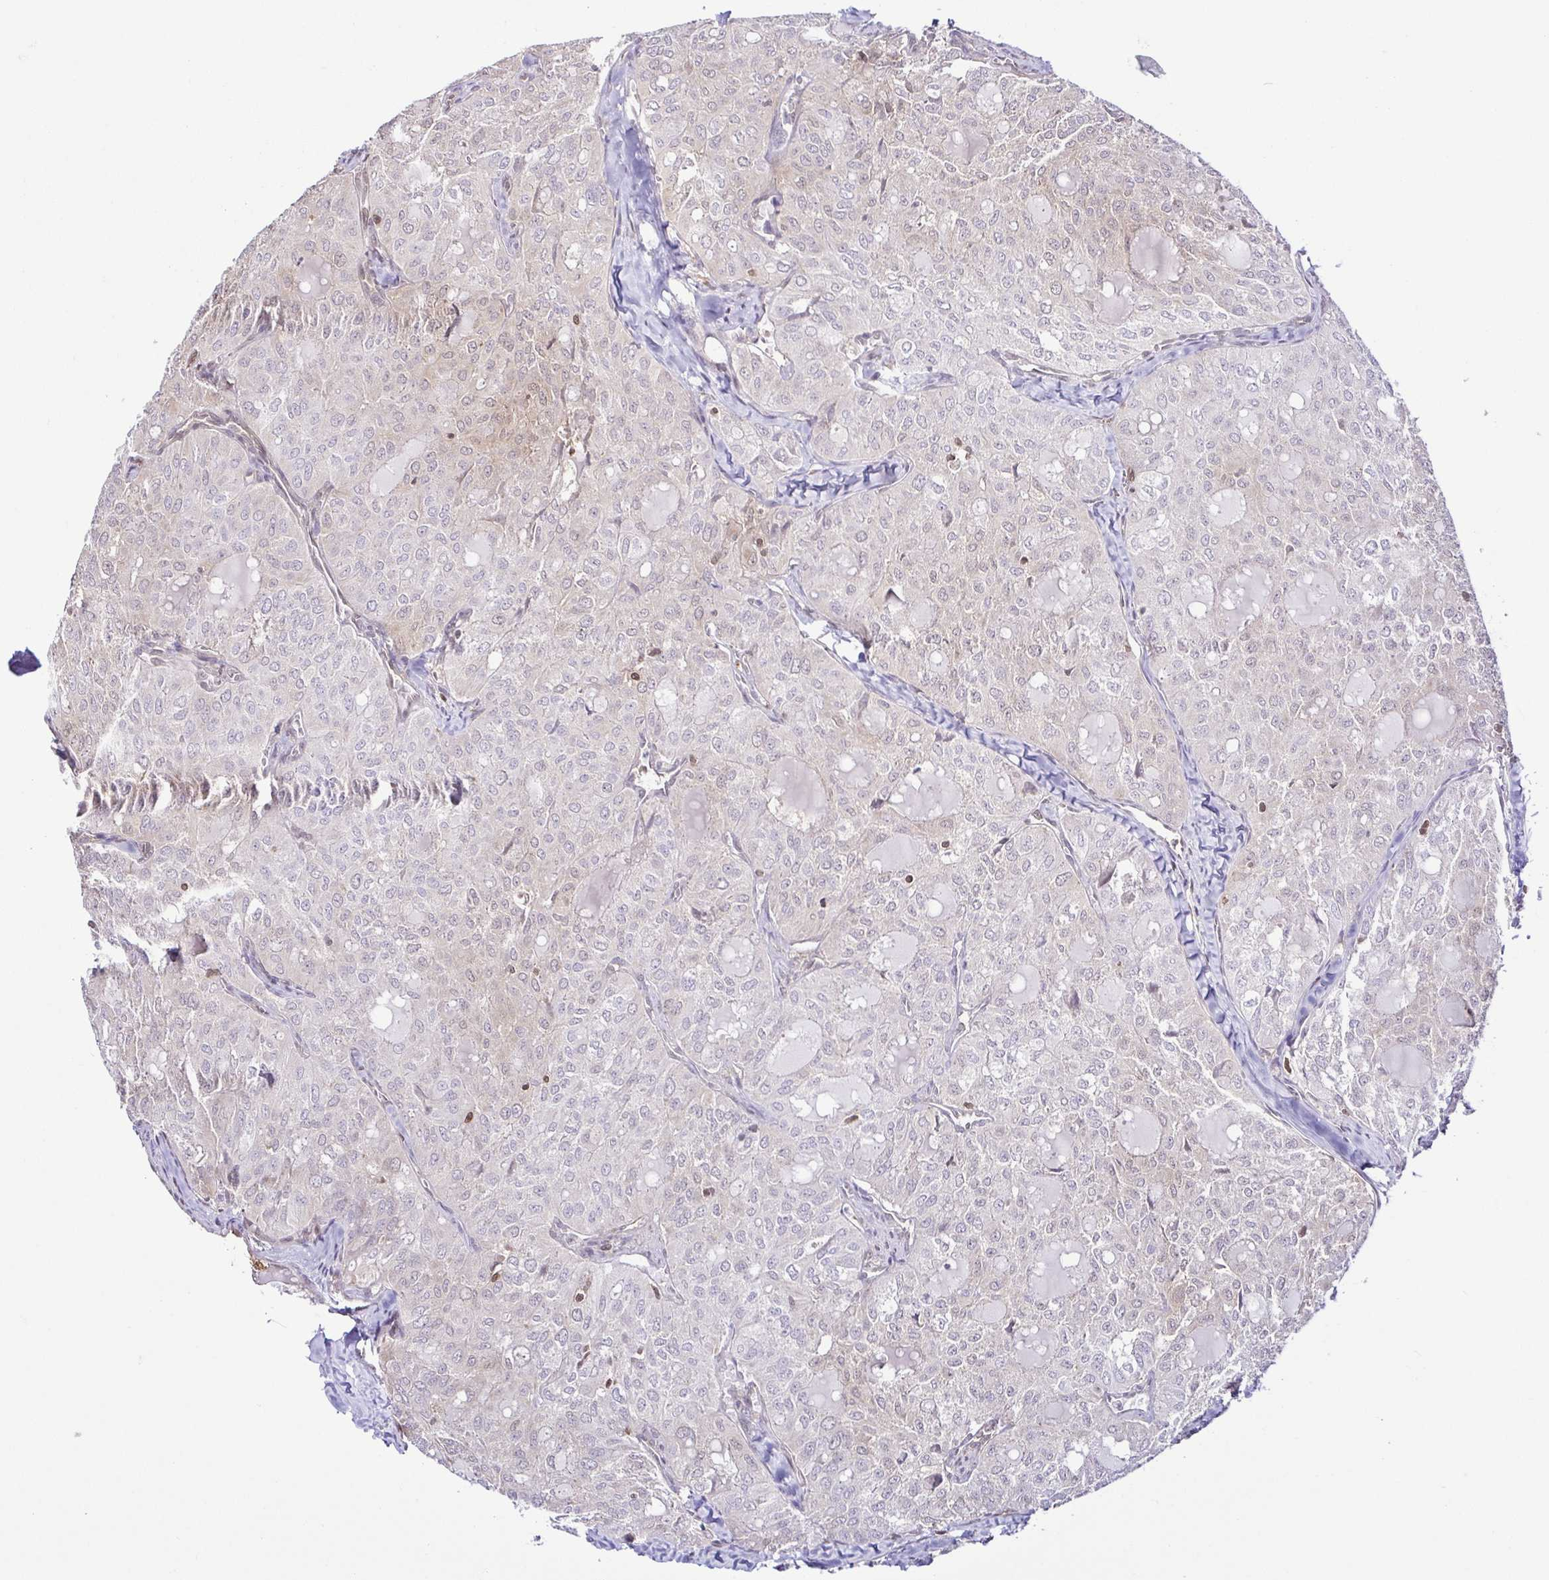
{"staining": {"intensity": "weak", "quantity": "25%-75%", "location": "cytoplasmic/membranous,nuclear"}, "tissue": "thyroid cancer", "cell_type": "Tumor cells", "image_type": "cancer", "snomed": [{"axis": "morphology", "description": "Follicular adenoma carcinoma, NOS"}, {"axis": "topography", "description": "Thyroid gland"}], "caption": "High-magnification brightfield microscopy of follicular adenoma carcinoma (thyroid) stained with DAB (3,3'-diaminobenzidine) (brown) and counterstained with hematoxylin (blue). tumor cells exhibit weak cytoplasmic/membranous and nuclear positivity is identified in approximately25%-75% of cells.", "gene": "PSMB9", "patient": {"sex": "male", "age": 75}}